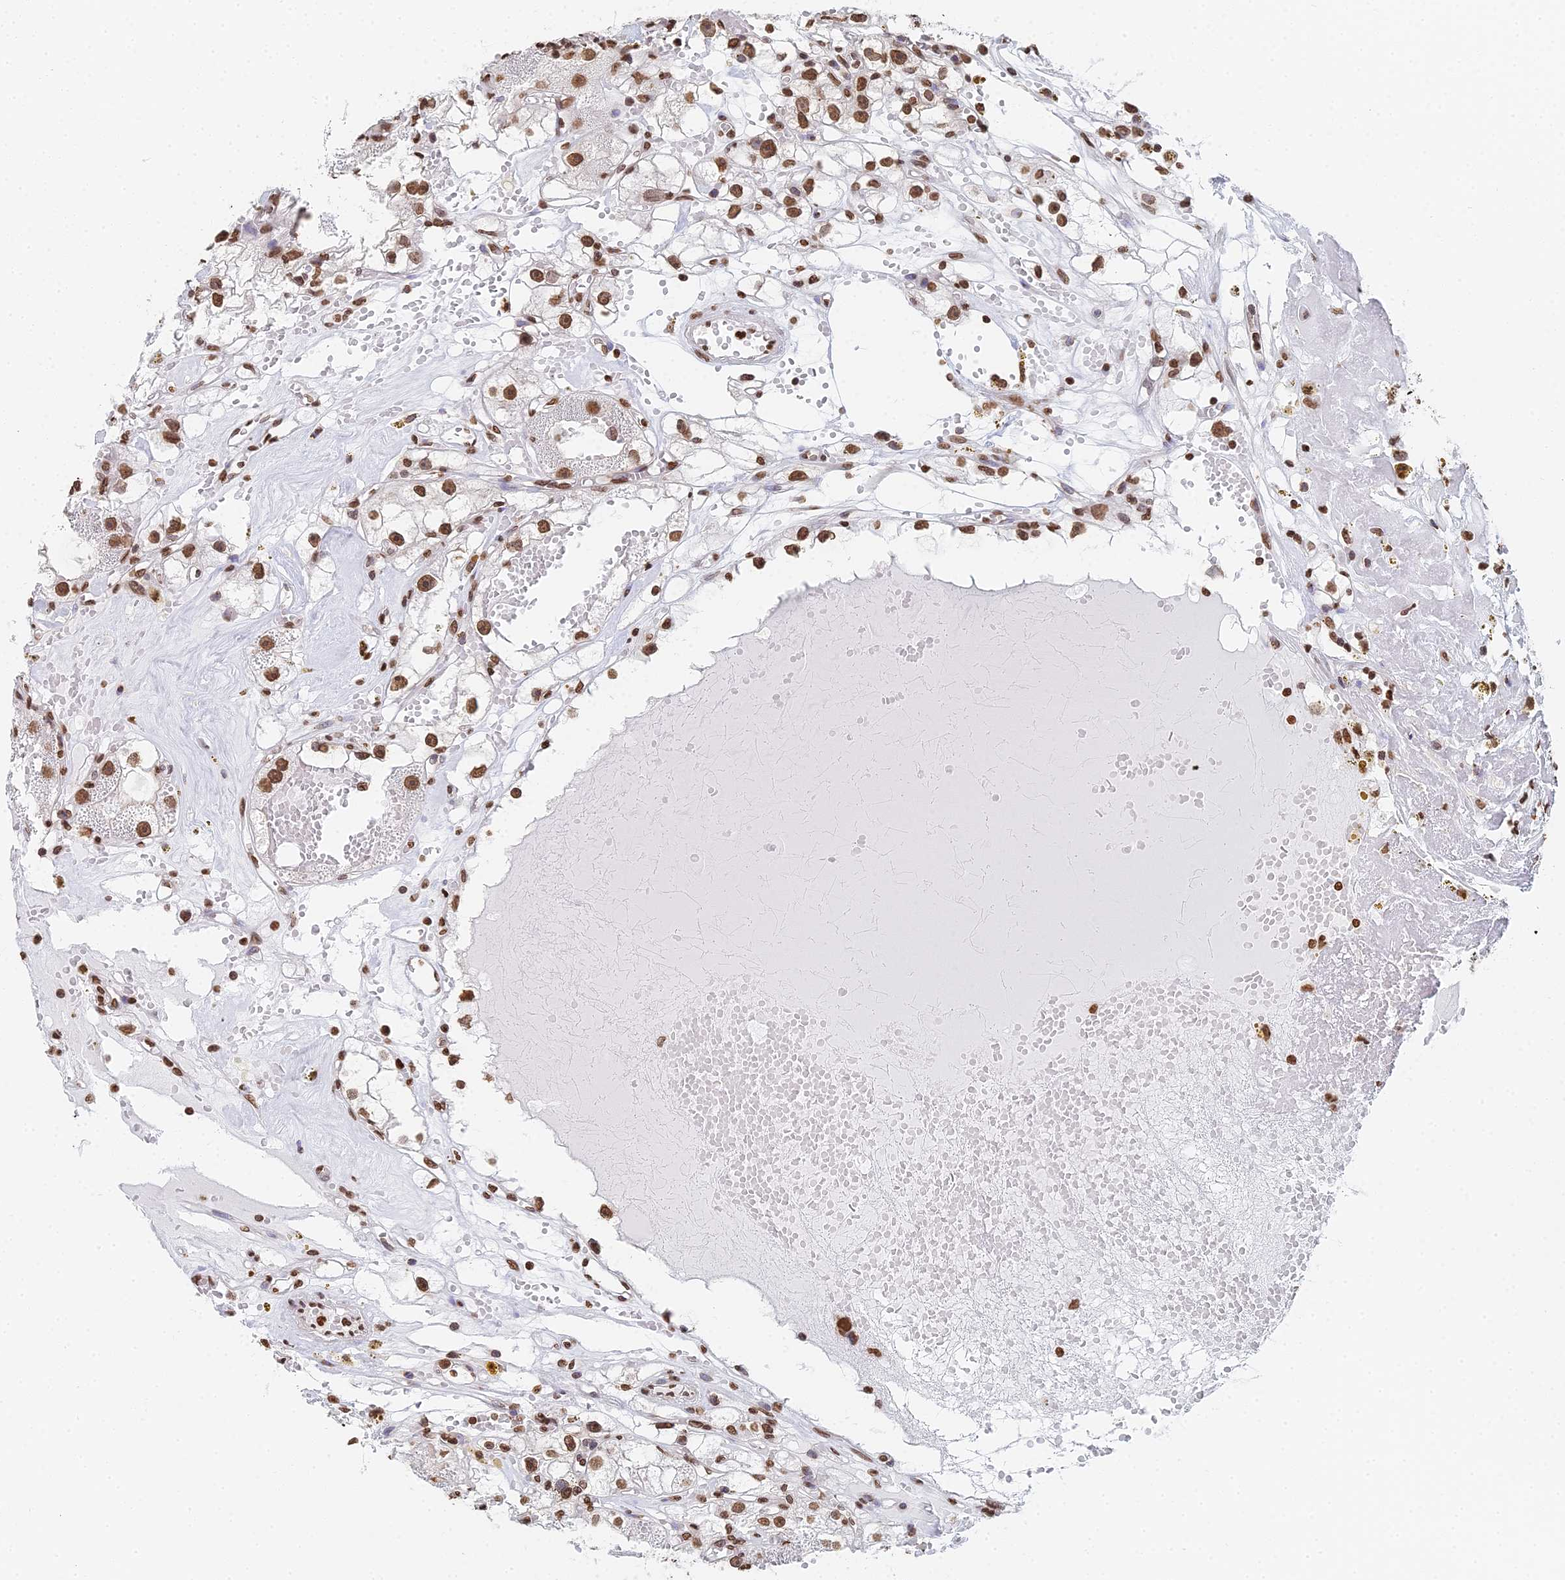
{"staining": {"intensity": "moderate", "quantity": ">75%", "location": "nuclear"}, "tissue": "renal cancer", "cell_type": "Tumor cells", "image_type": "cancer", "snomed": [{"axis": "morphology", "description": "Adenocarcinoma, NOS"}, {"axis": "topography", "description": "Kidney"}], "caption": "Renal cancer (adenocarcinoma) stained with a protein marker exhibits moderate staining in tumor cells.", "gene": "GBP3", "patient": {"sex": "male", "age": 56}}